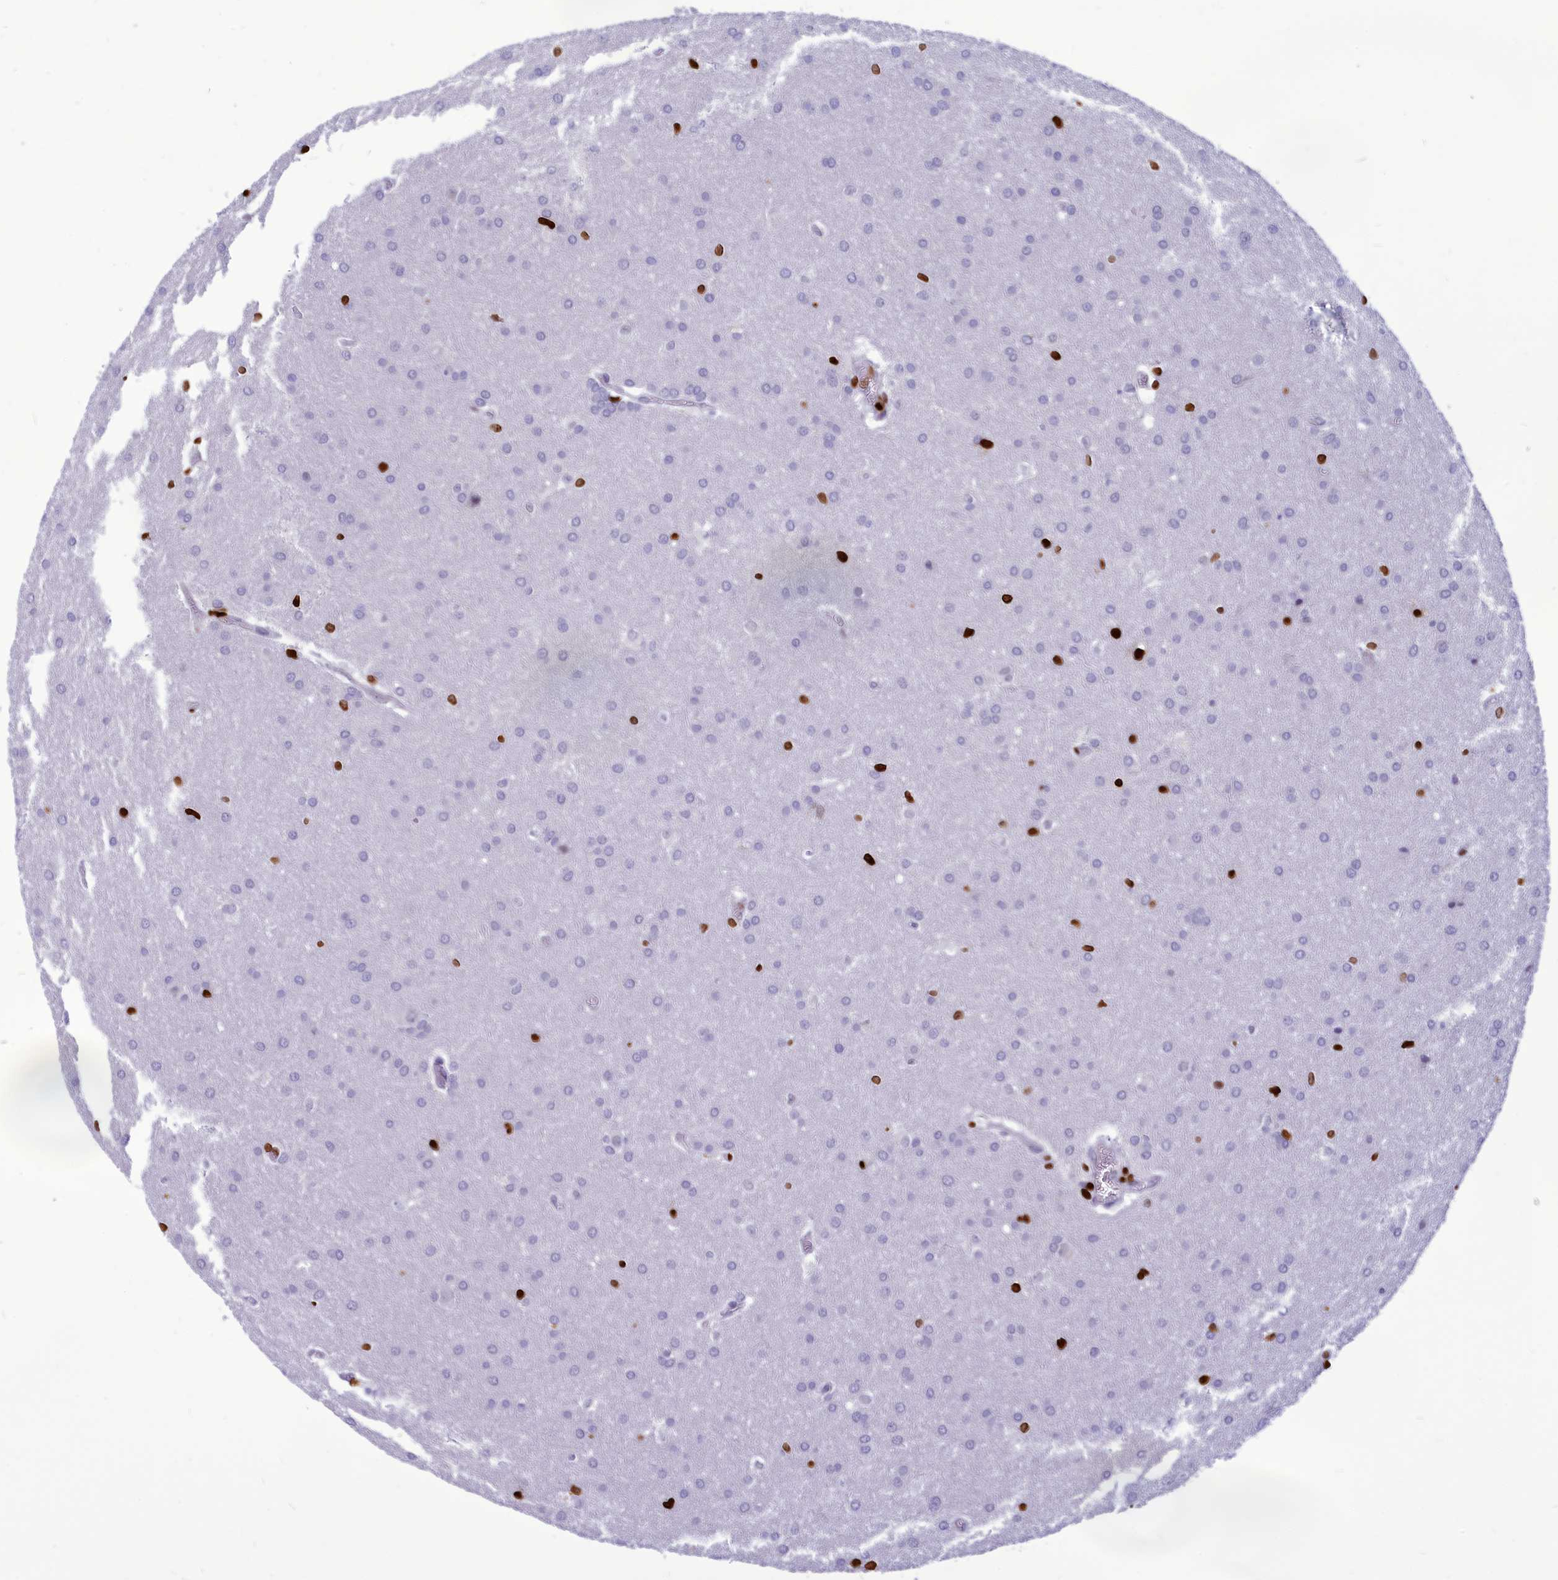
{"staining": {"intensity": "negative", "quantity": "none", "location": "none"}, "tissue": "glioma", "cell_type": "Tumor cells", "image_type": "cancer", "snomed": [{"axis": "morphology", "description": "Glioma, malignant, Low grade"}, {"axis": "topography", "description": "Brain"}], "caption": "The image displays no staining of tumor cells in low-grade glioma (malignant).", "gene": "AKAP17A", "patient": {"sex": "female", "age": 32}}